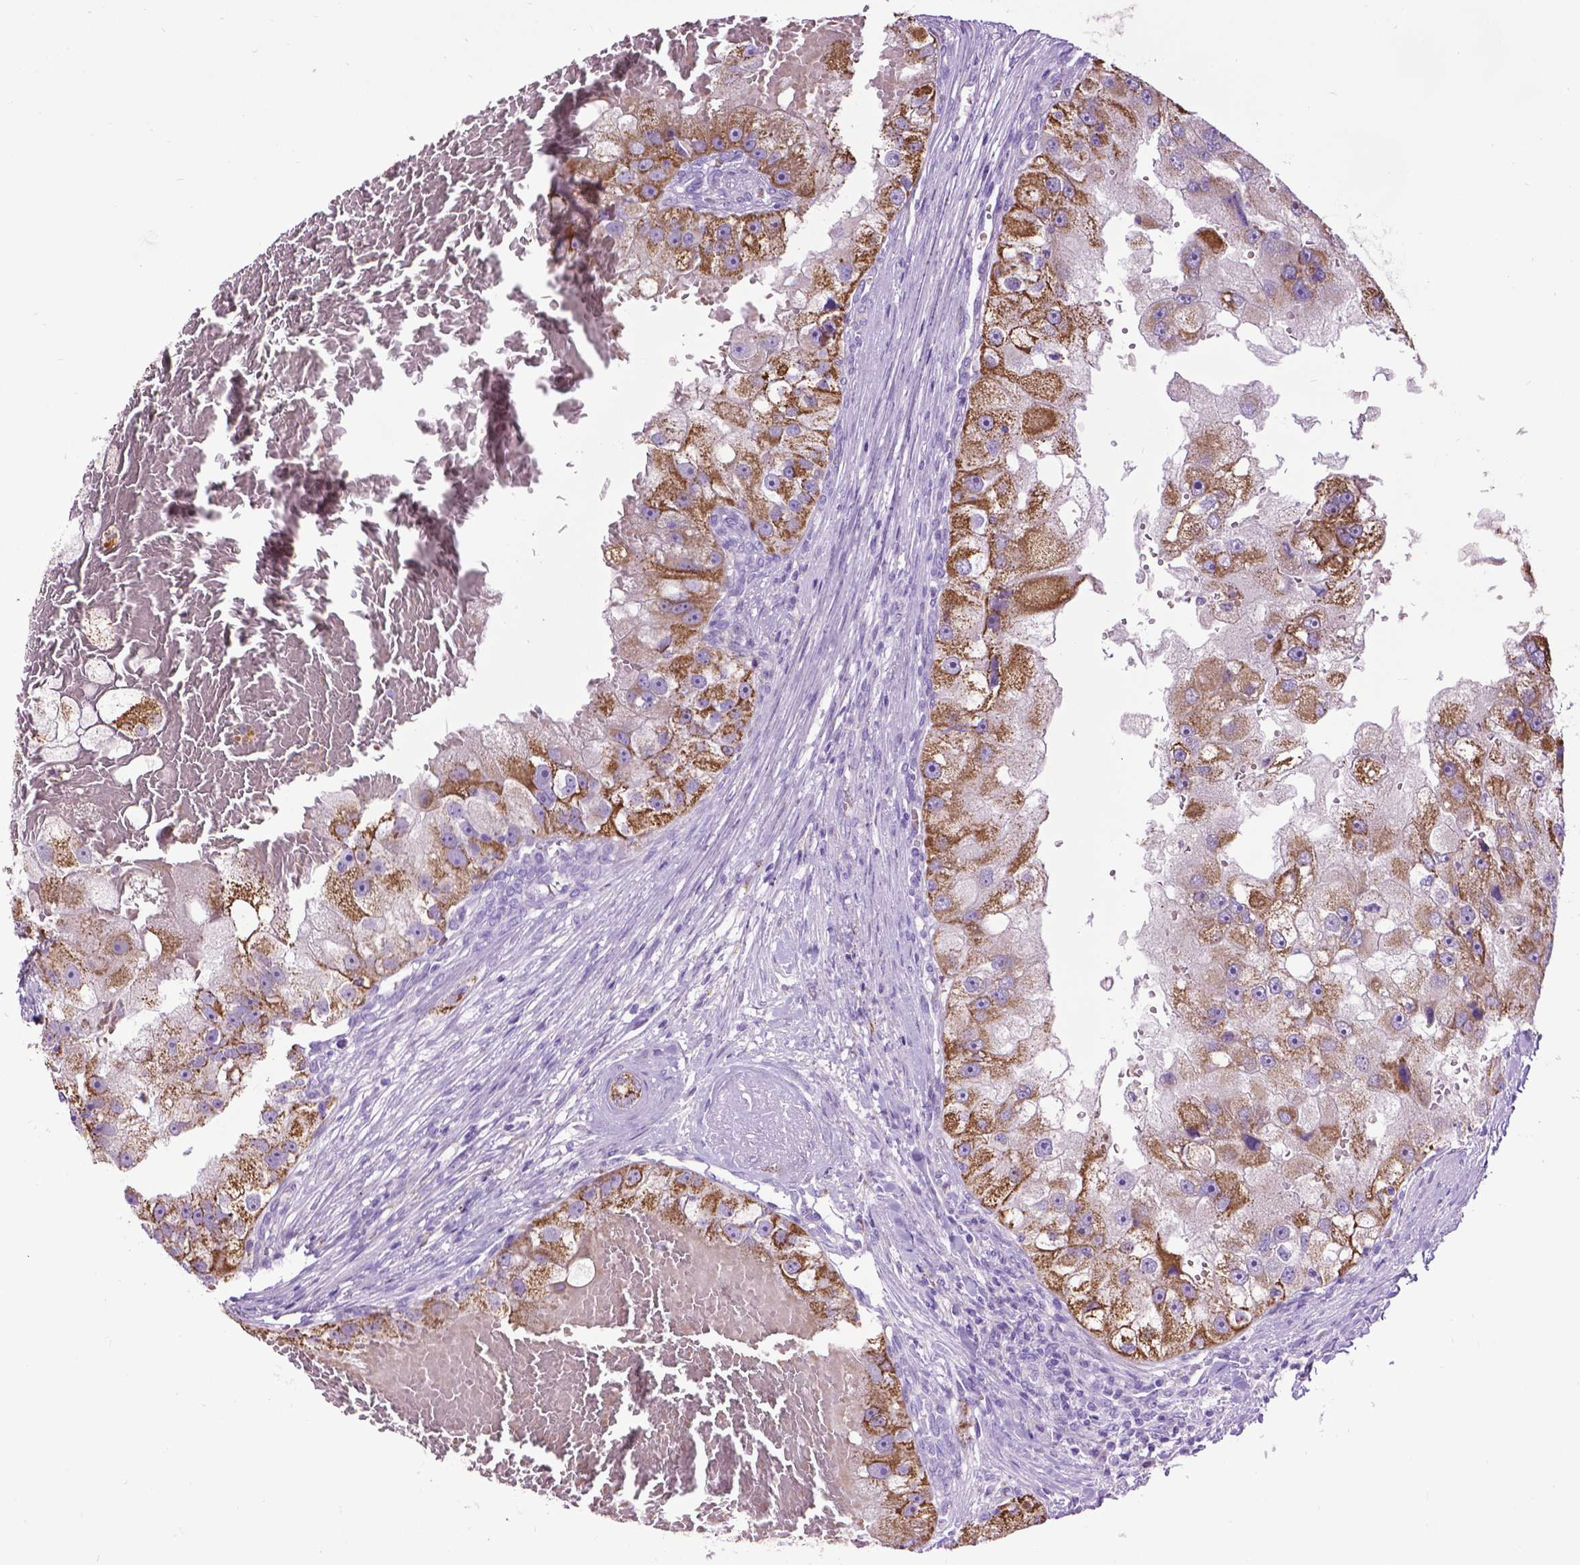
{"staining": {"intensity": "moderate", "quantity": ">75%", "location": "cytoplasmic/membranous"}, "tissue": "renal cancer", "cell_type": "Tumor cells", "image_type": "cancer", "snomed": [{"axis": "morphology", "description": "Adenocarcinoma, NOS"}, {"axis": "topography", "description": "Kidney"}], "caption": "Moderate cytoplasmic/membranous expression is identified in approximately >75% of tumor cells in adenocarcinoma (renal).", "gene": "TMEM132E", "patient": {"sex": "male", "age": 63}}